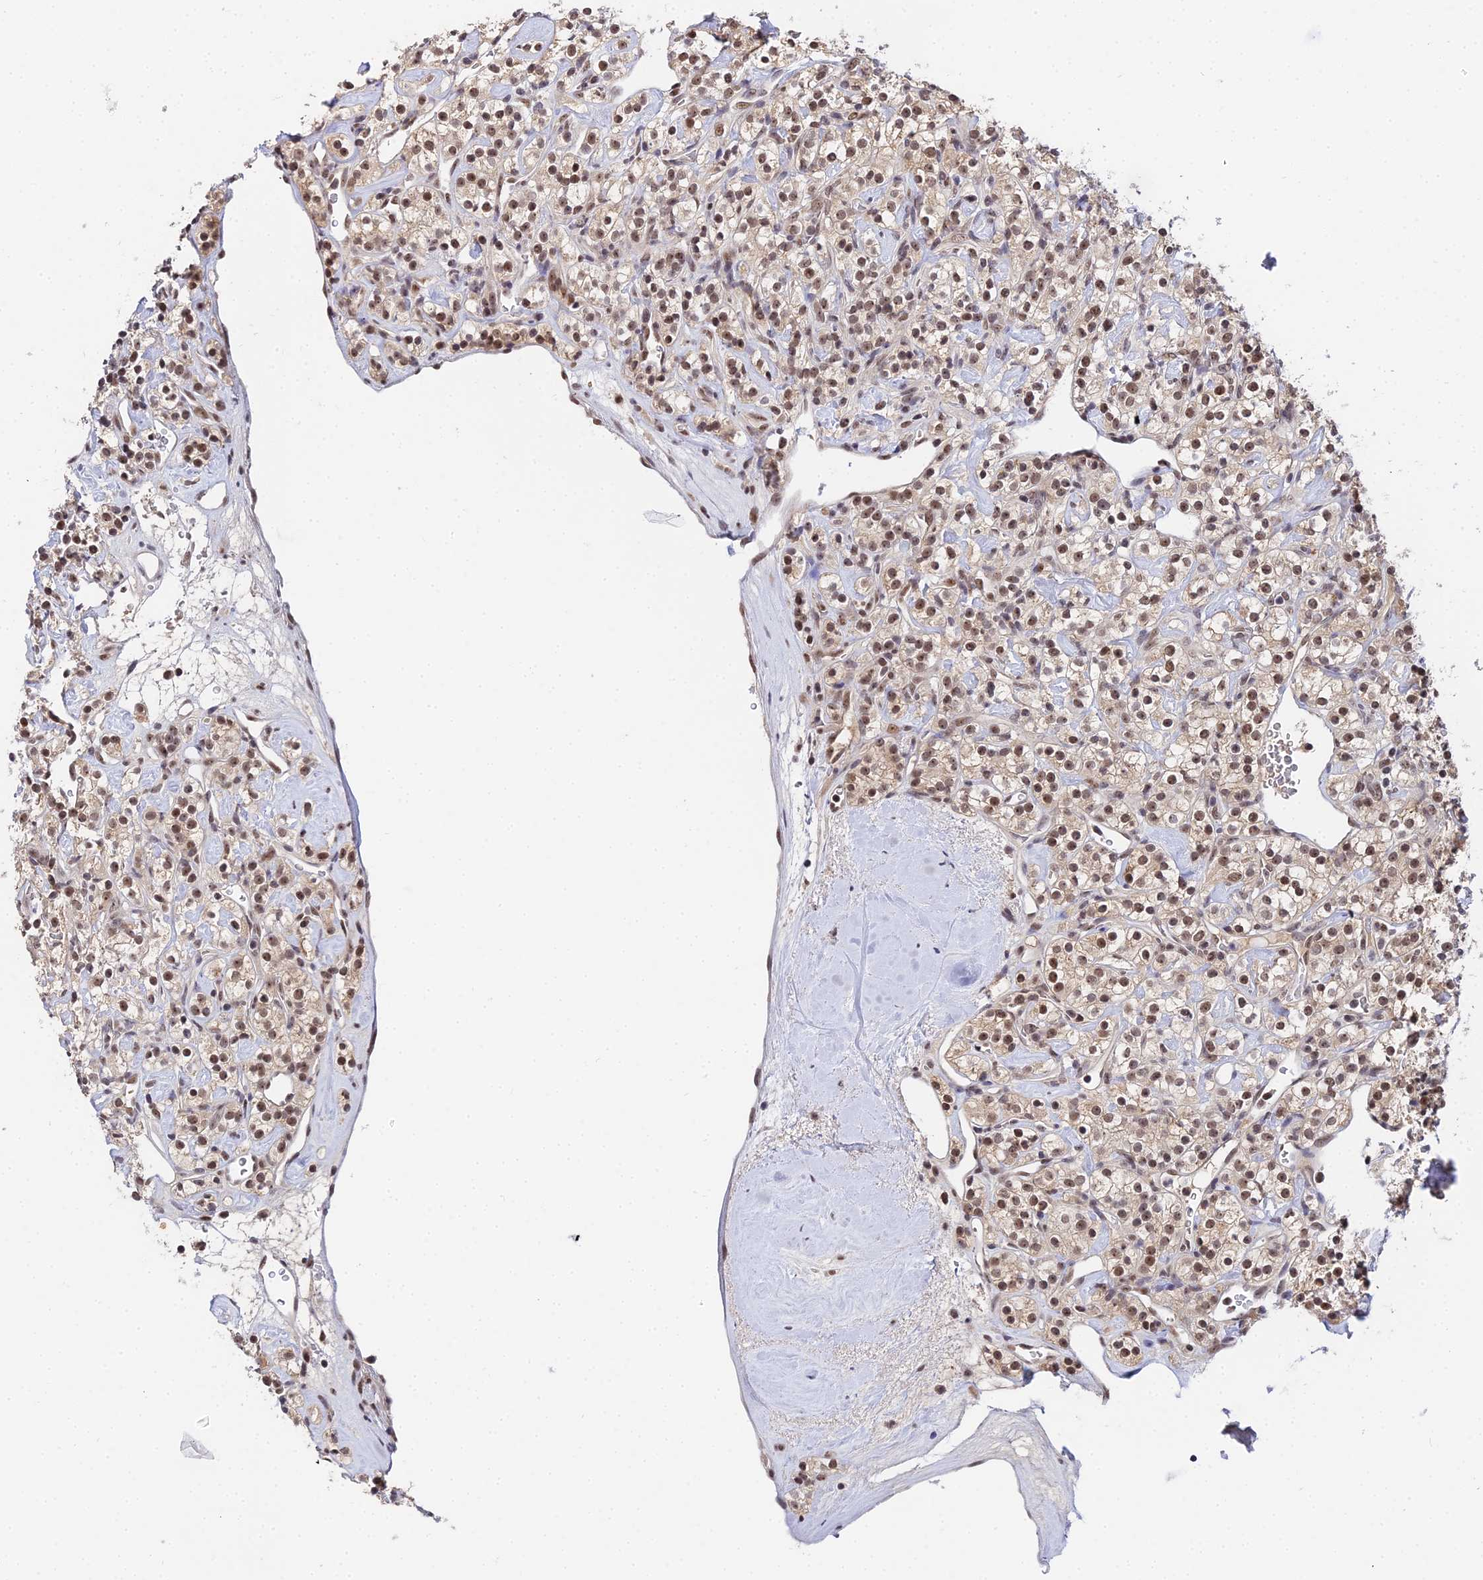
{"staining": {"intensity": "moderate", "quantity": ">75%", "location": "nuclear"}, "tissue": "renal cancer", "cell_type": "Tumor cells", "image_type": "cancer", "snomed": [{"axis": "morphology", "description": "Adenocarcinoma, NOS"}, {"axis": "topography", "description": "Kidney"}], "caption": "A histopathology image showing moderate nuclear staining in approximately >75% of tumor cells in renal cancer (adenocarcinoma), as visualized by brown immunohistochemical staining.", "gene": "EXOSC3", "patient": {"sex": "male", "age": 77}}